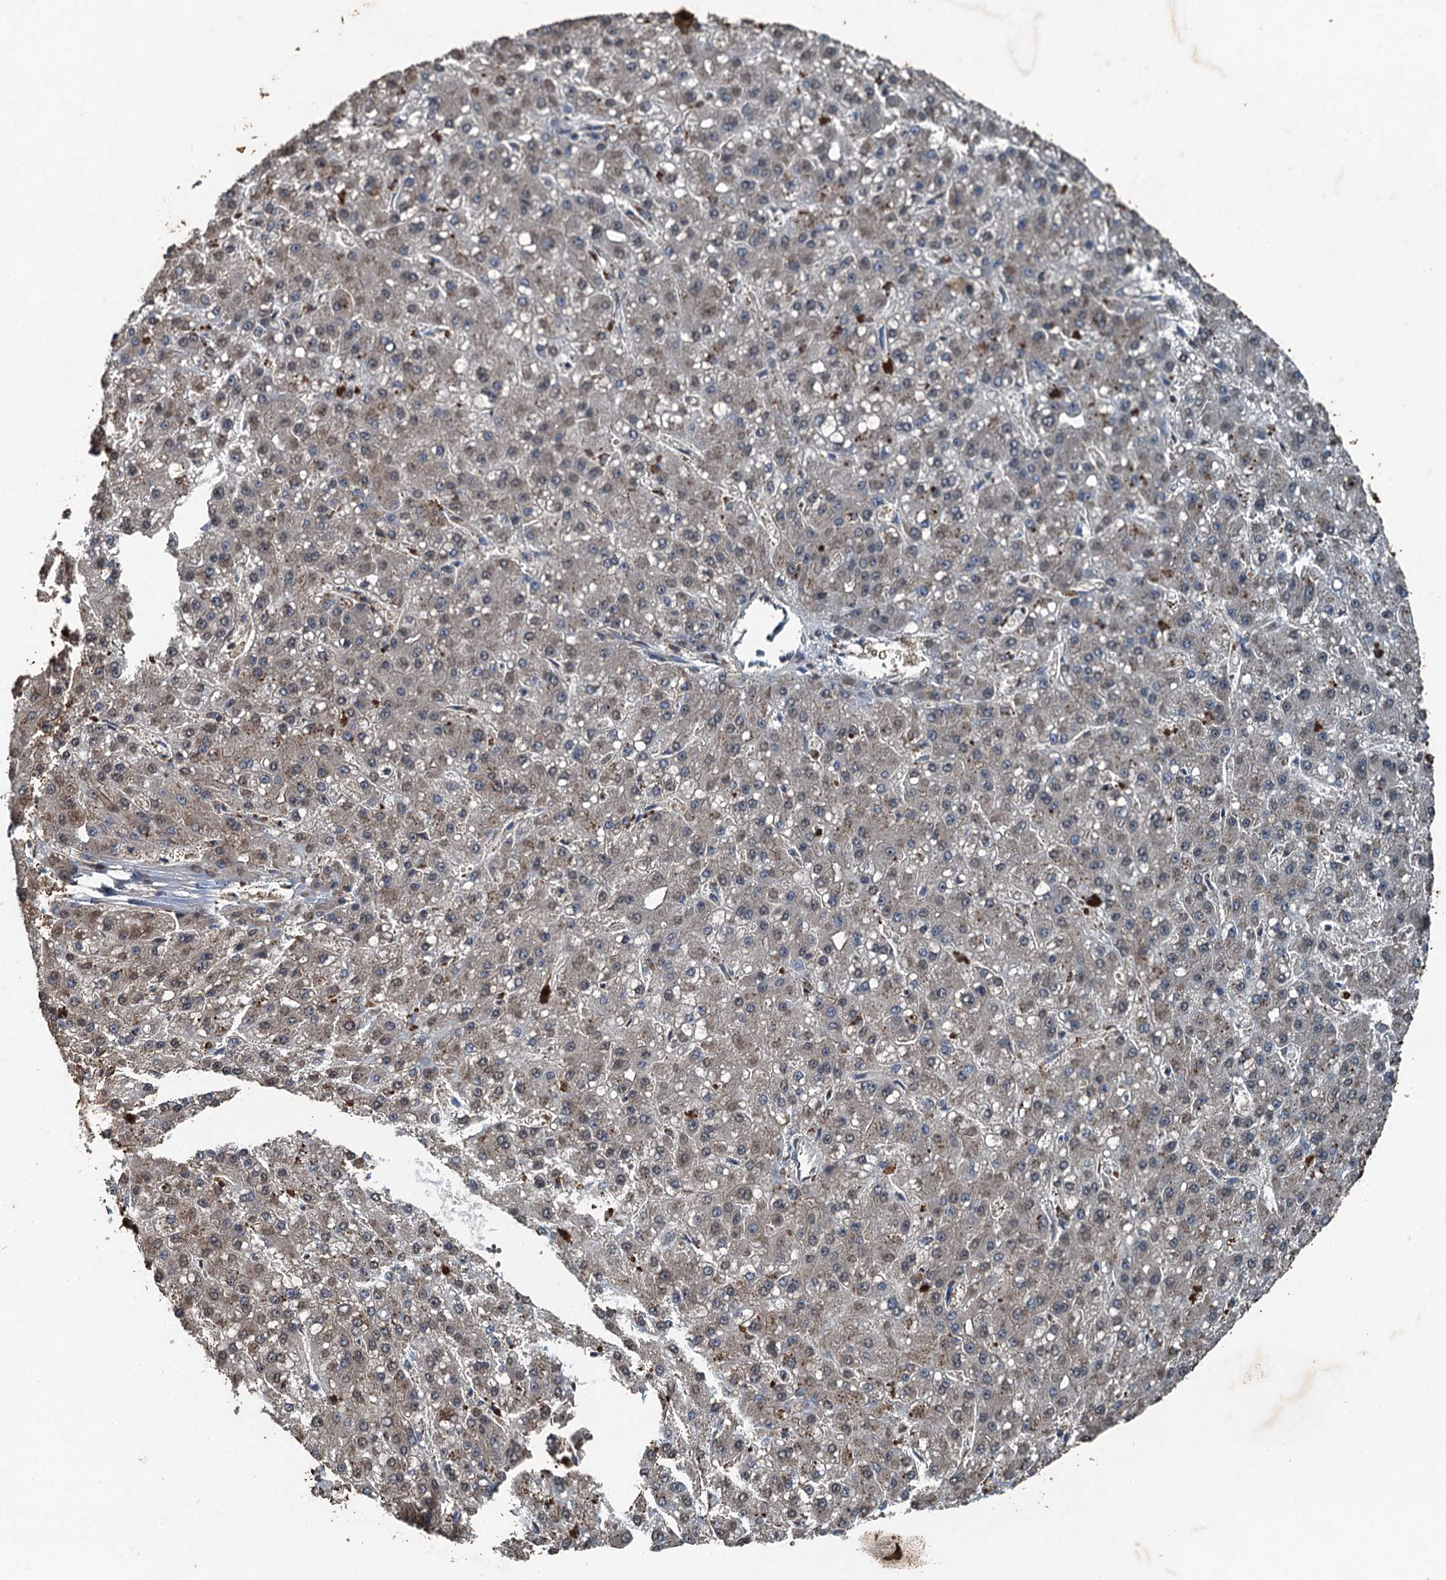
{"staining": {"intensity": "weak", "quantity": "25%-75%", "location": "cytoplasmic/membranous"}, "tissue": "liver cancer", "cell_type": "Tumor cells", "image_type": "cancer", "snomed": [{"axis": "morphology", "description": "Carcinoma, Hepatocellular, NOS"}, {"axis": "topography", "description": "Liver"}], "caption": "Approximately 25%-75% of tumor cells in human hepatocellular carcinoma (liver) display weak cytoplasmic/membranous protein positivity as visualized by brown immunohistochemical staining.", "gene": "TCTN1", "patient": {"sex": "male", "age": 67}}